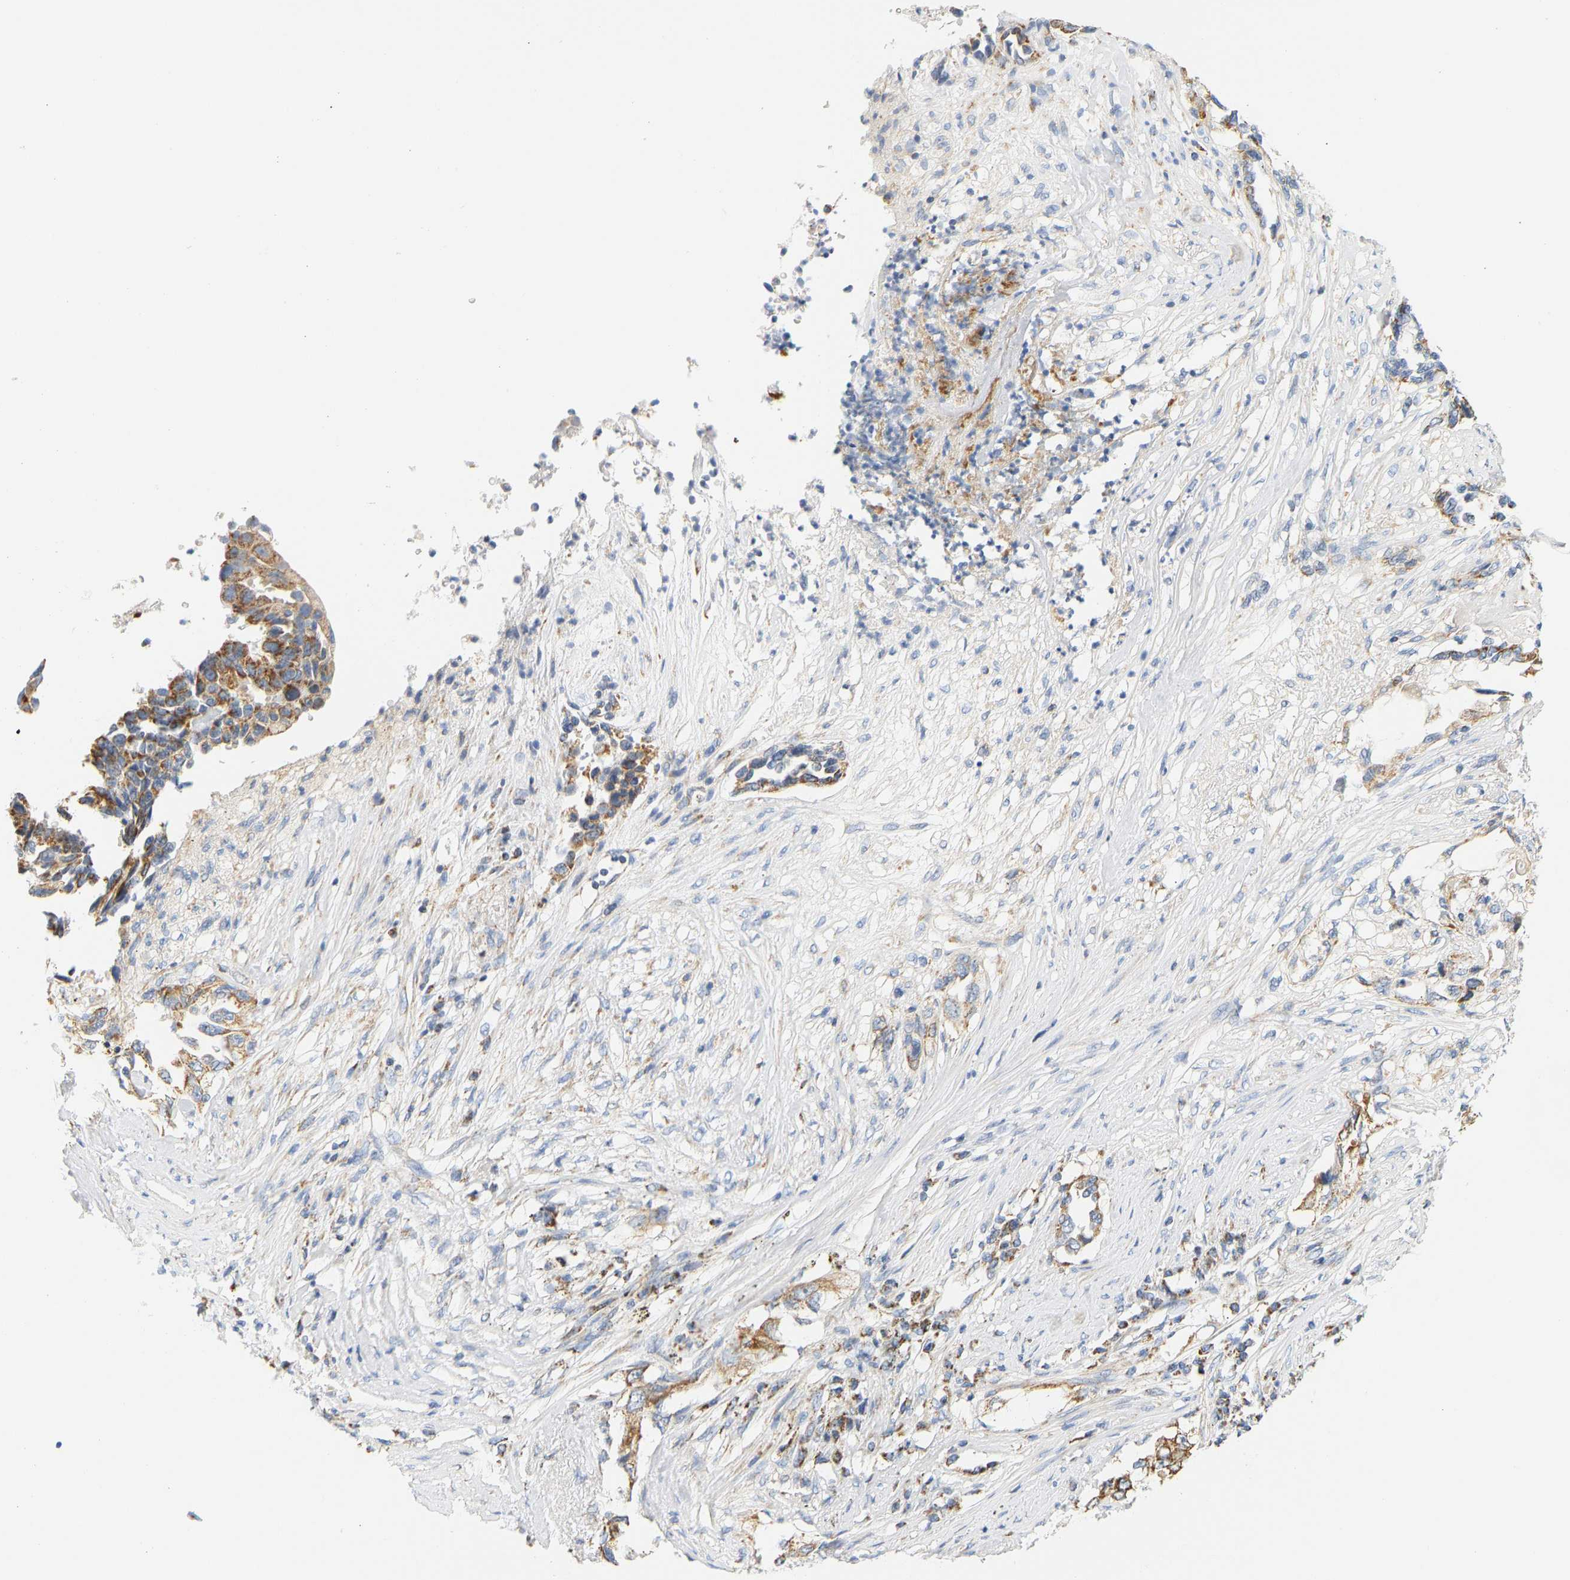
{"staining": {"intensity": "strong", "quantity": ">75%", "location": "cytoplasmic/membranous"}, "tissue": "lung cancer", "cell_type": "Tumor cells", "image_type": "cancer", "snomed": [{"axis": "morphology", "description": "Adenocarcinoma, NOS"}, {"axis": "topography", "description": "Lung"}], "caption": "An immunohistochemistry (IHC) histopathology image of tumor tissue is shown. Protein staining in brown highlights strong cytoplasmic/membranous positivity in lung adenocarcinoma within tumor cells. The staining is performed using DAB (3,3'-diaminobenzidine) brown chromogen to label protein expression. The nuclei are counter-stained blue using hematoxylin.", "gene": "GRPEL2", "patient": {"sex": "female", "age": 51}}